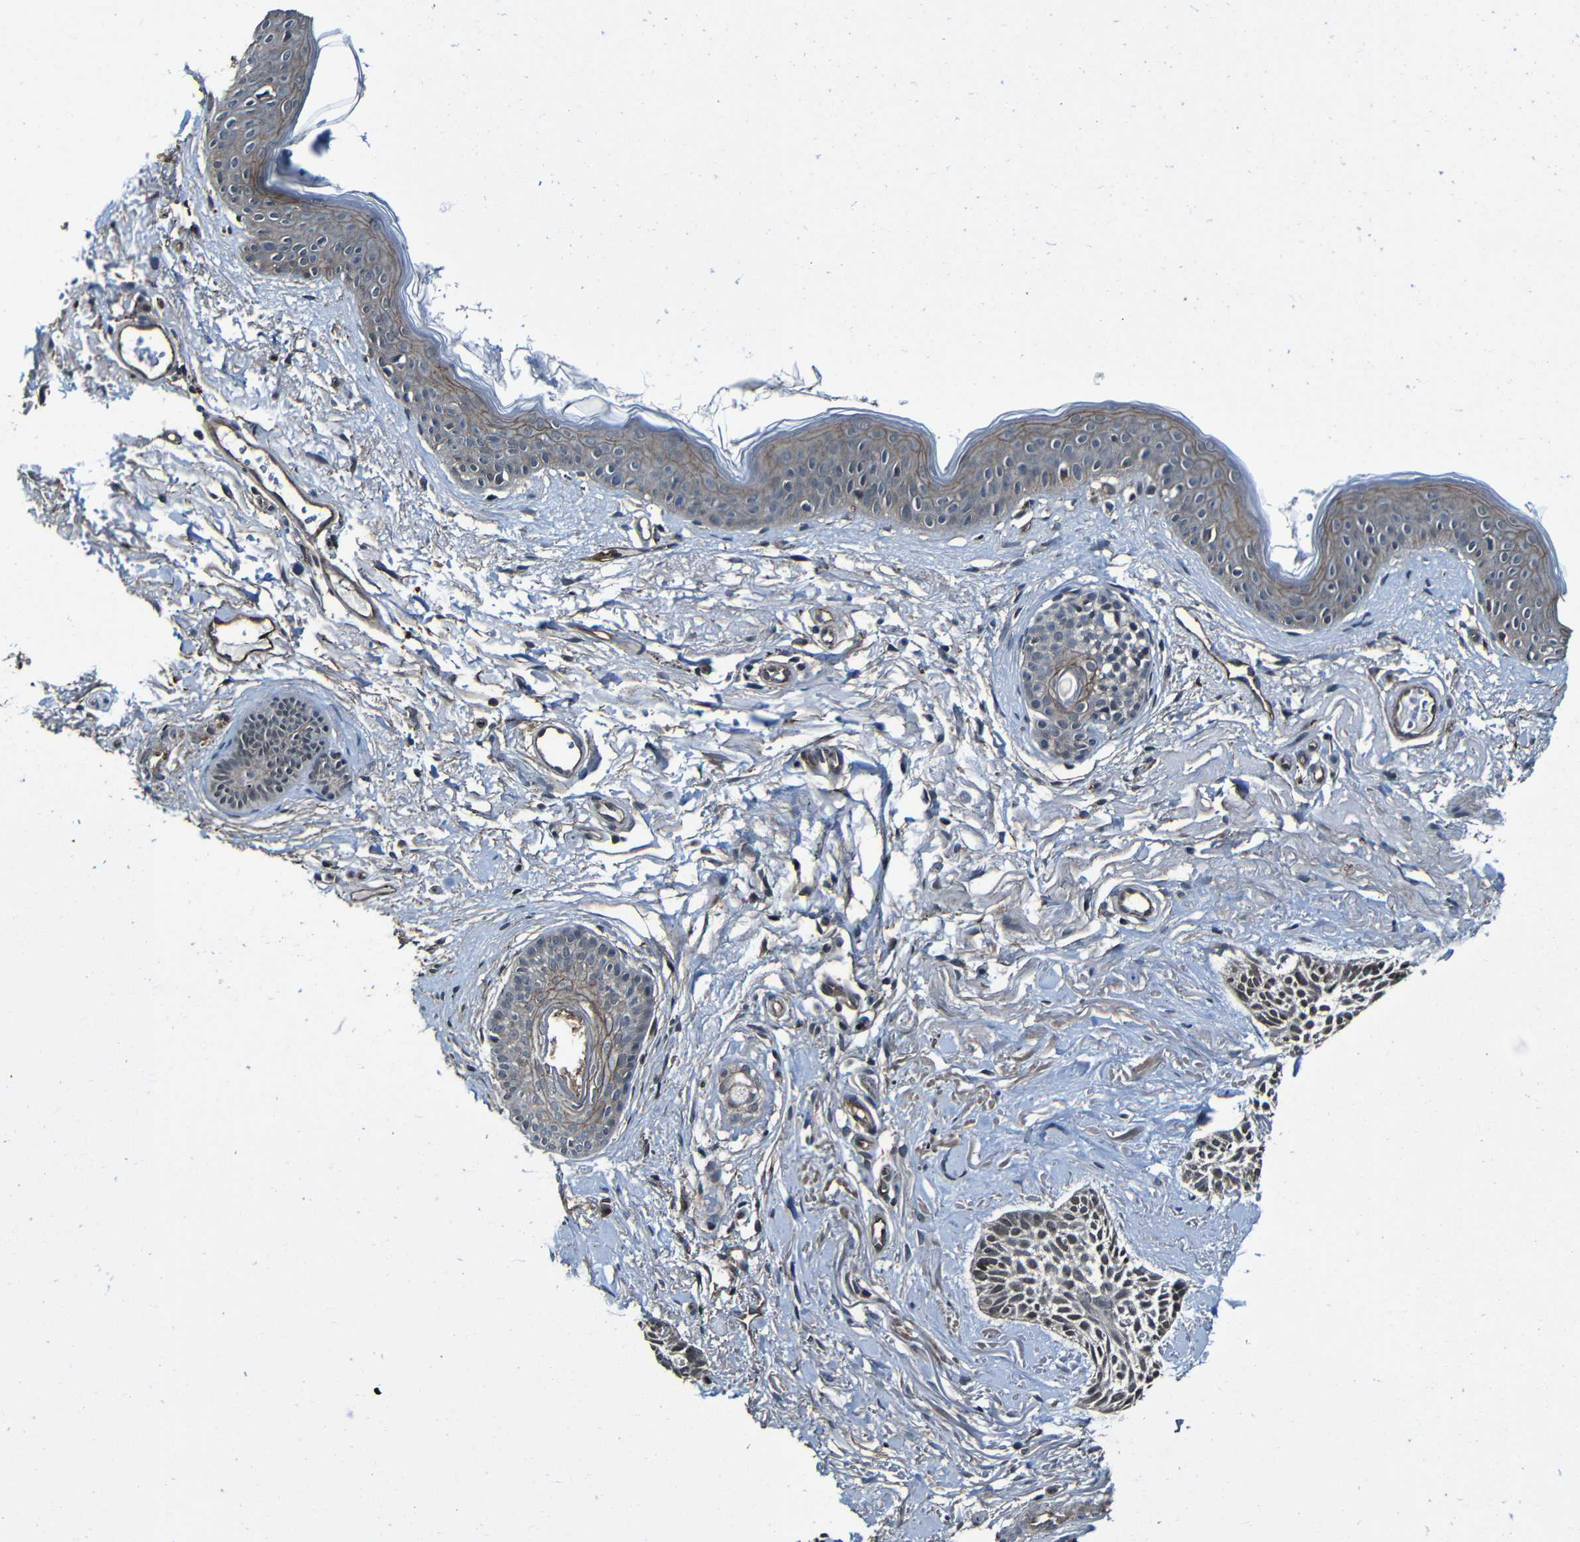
{"staining": {"intensity": "weak", "quantity": ">75%", "location": "nuclear"}, "tissue": "skin cancer", "cell_type": "Tumor cells", "image_type": "cancer", "snomed": [{"axis": "morphology", "description": "Normal tissue, NOS"}, {"axis": "morphology", "description": "Basal cell carcinoma"}, {"axis": "topography", "description": "Skin"}], "caption": "Protein expression analysis of skin cancer (basal cell carcinoma) exhibits weak nuclear expression in approximately >75% of tumor cells. Nuclei are stained in blue.", "gene": "LGR5", "patient": {"sex": "female", "age": 84}}